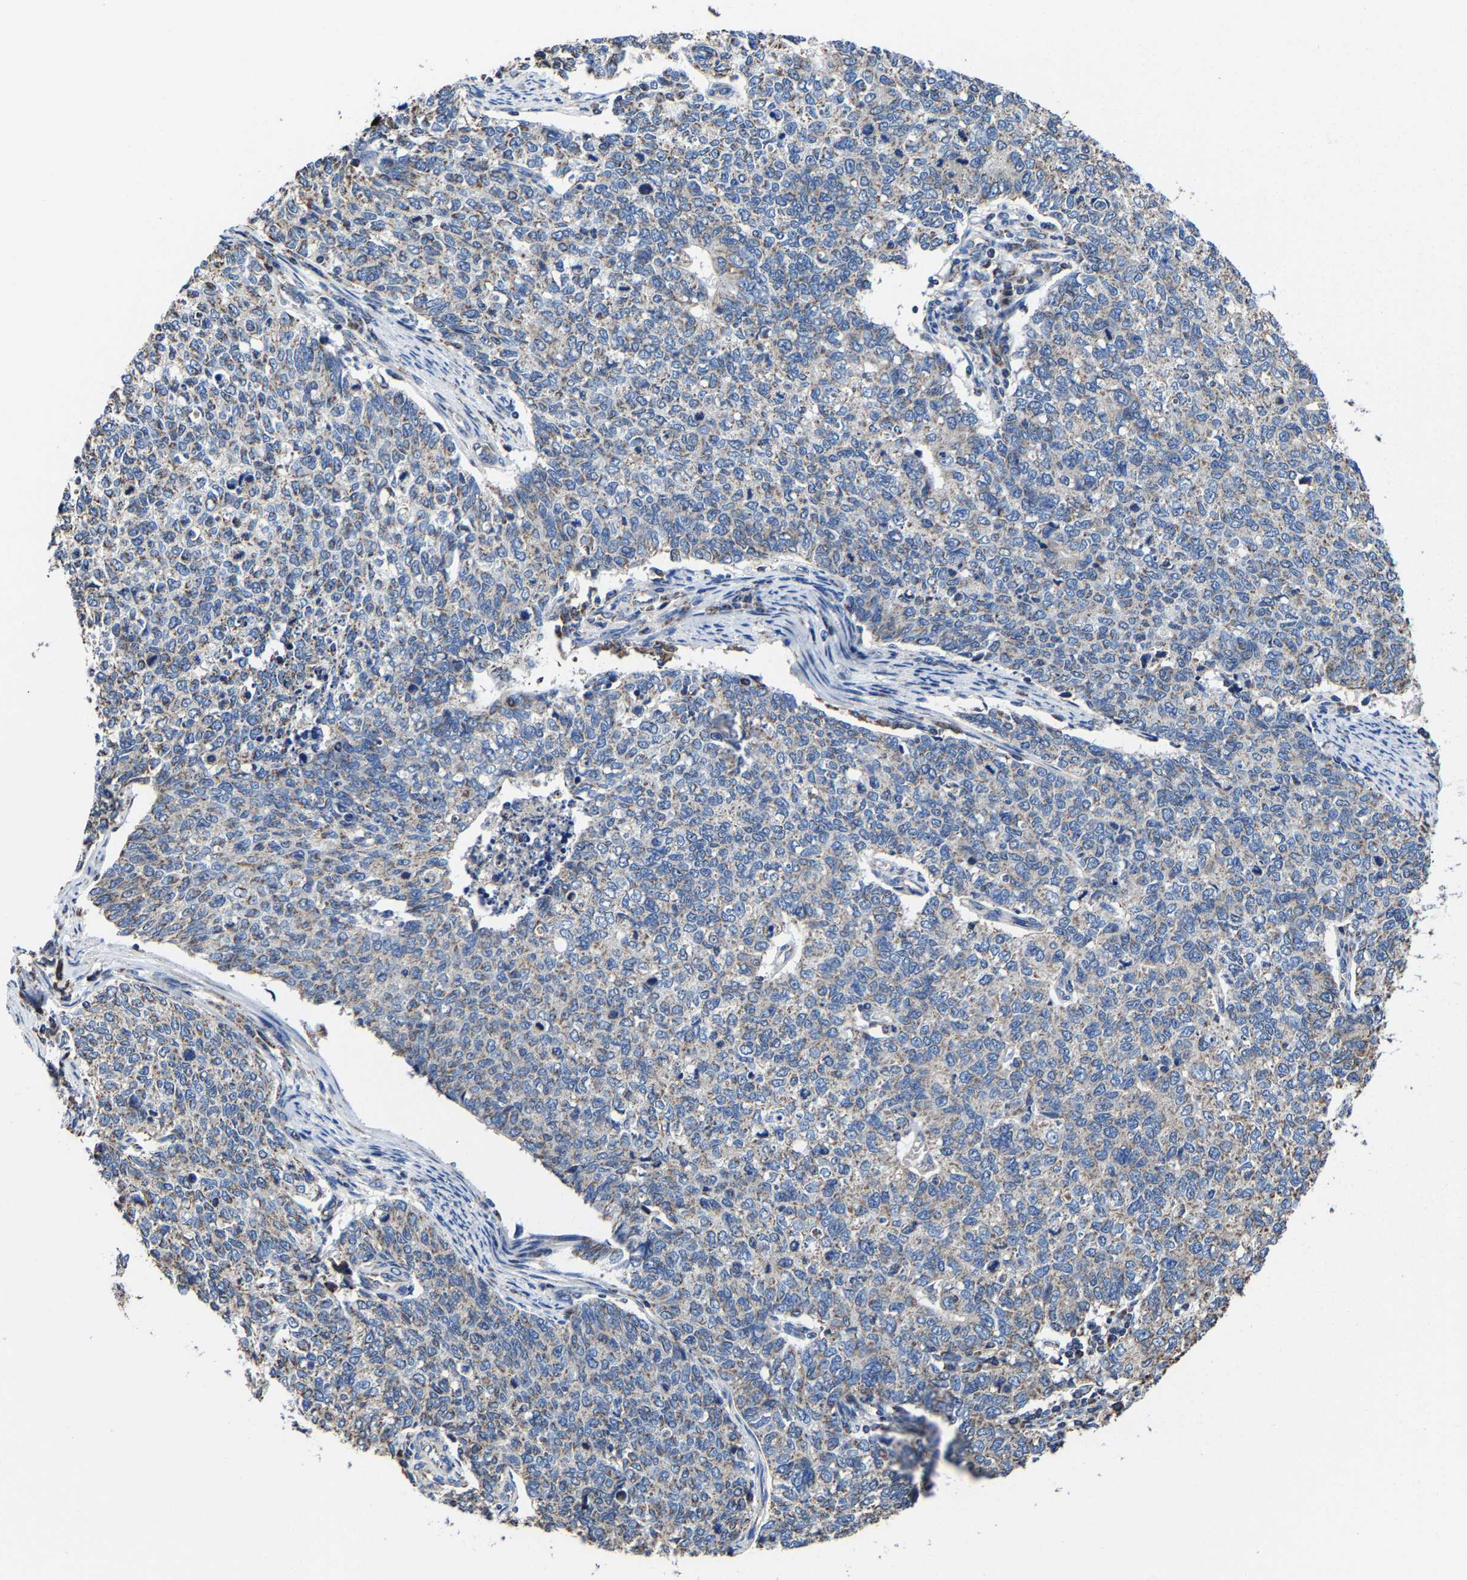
{"staining": {"intensity": "weak", "quantity": "25%-75%", "location": "cytoplasmic/membranous"}, "tissue": "cervical cancer", "cell_type": "Tumor cells", "image_type": "cancer", "snomed": [{"axis": "morphology", "description": "Squamous cell carcinoma, NOS"}, {"axis": "topography", "description": "Cervix"}], "caption": "An image of human cervical cancer stained for a protein exhibits weak cytoplasmic/membranous brown staining in tumor cells.", "gene": "ZCCHC7", "patient": {"sex": "female", "age": 63}}